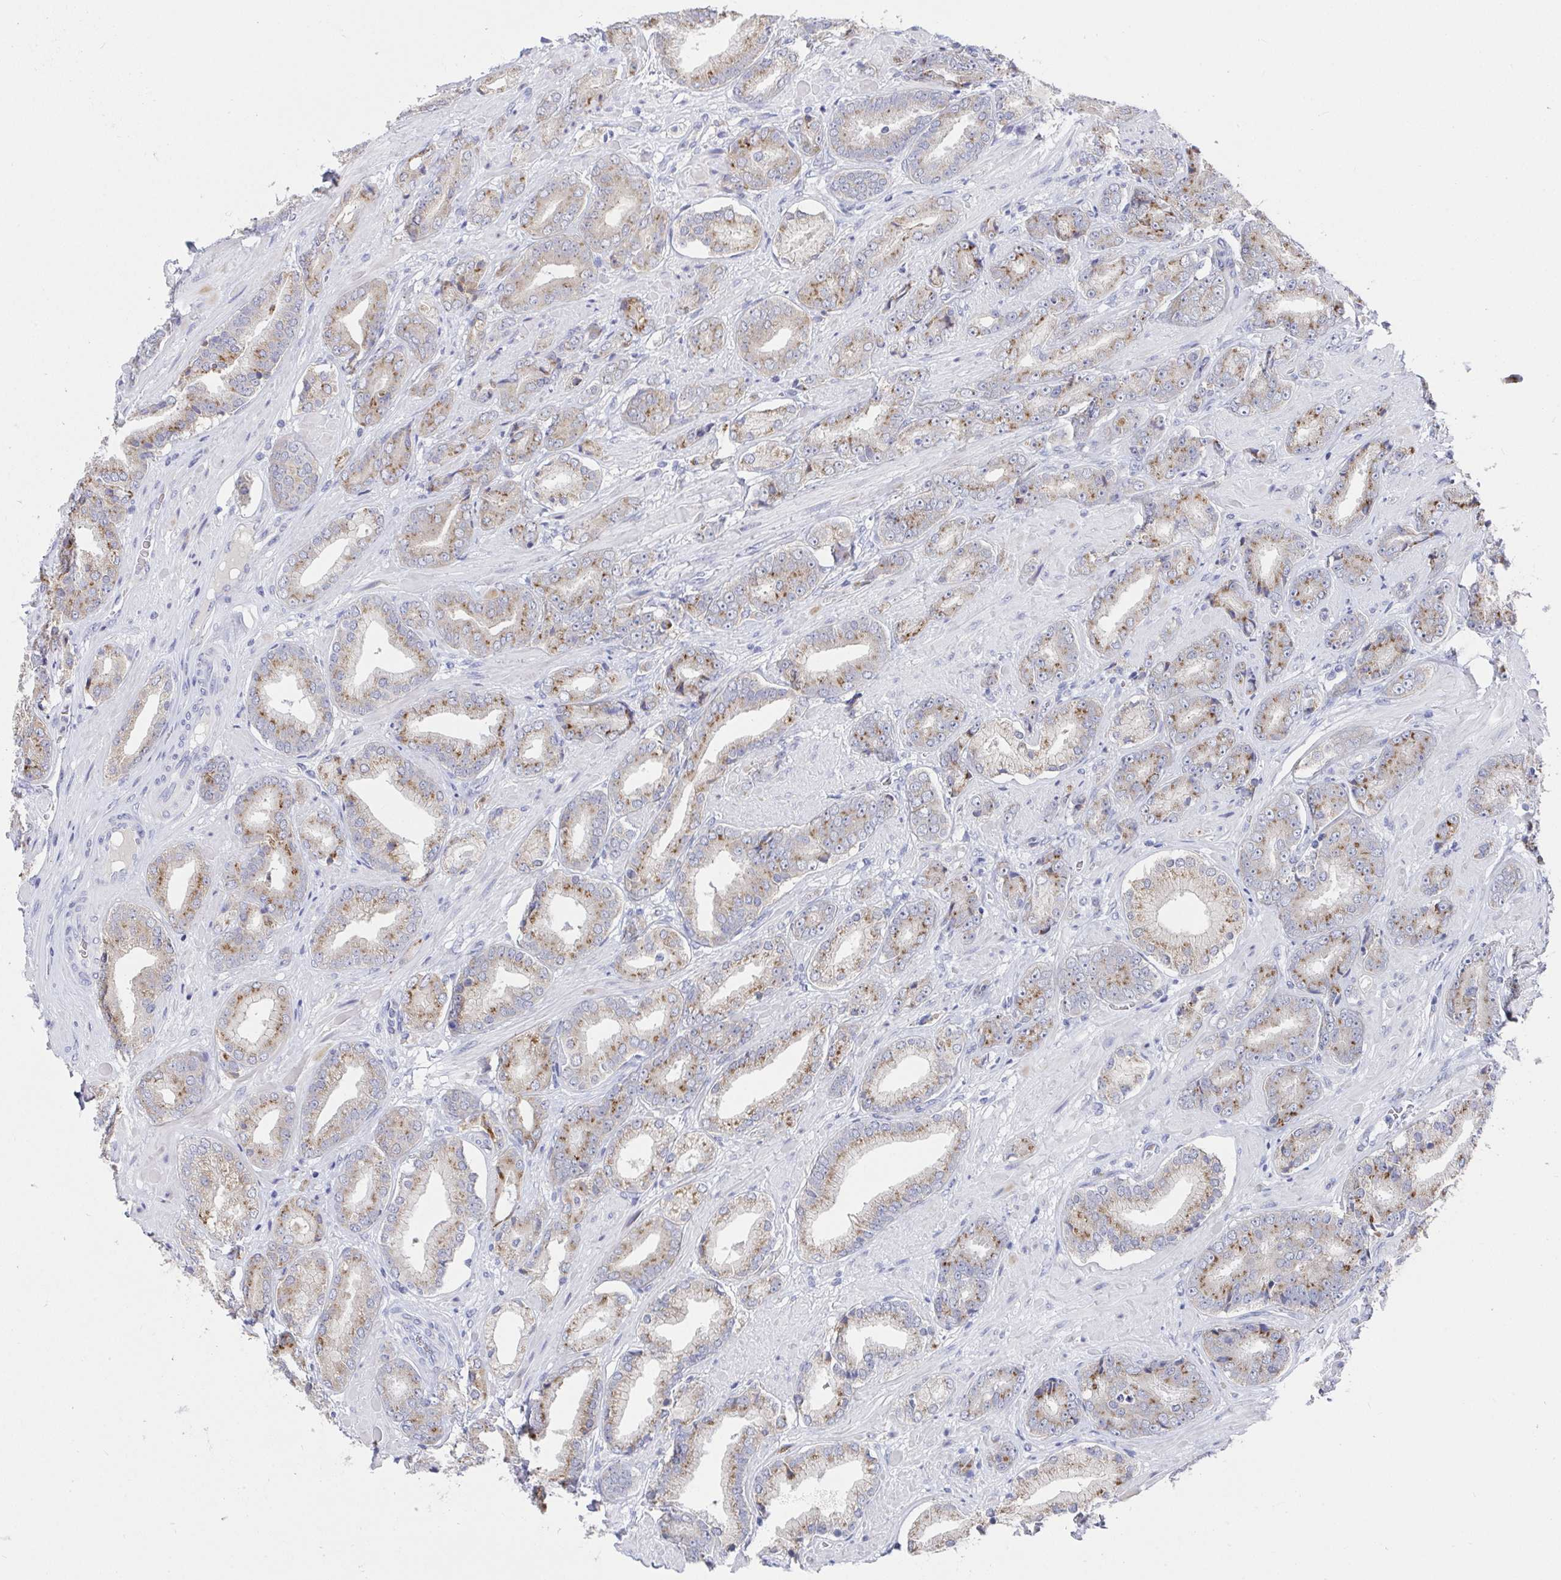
{"staining": {"intensity": "moderate", "quantity": ">75%", "location": "cytoplasmic/membranous"}, "tissue": "prostate cancer", "cell_type": "Tumor cells", "image_type": "cancer", "snomed": [{"axis": "morphology", "description": "Adenocarcinoma, High grade"}, {"axis": "topography", "description": "Prostate"}], "caption": "This micrograph displays immunohistochemistry (IHC) staining of human prostate cancer, with medium moderate cytoplasmic/membranous expression in approximately >75% of tumor cells.", "gene": "TAS2R39", "patient": {"sex": "male", "age": 56}}